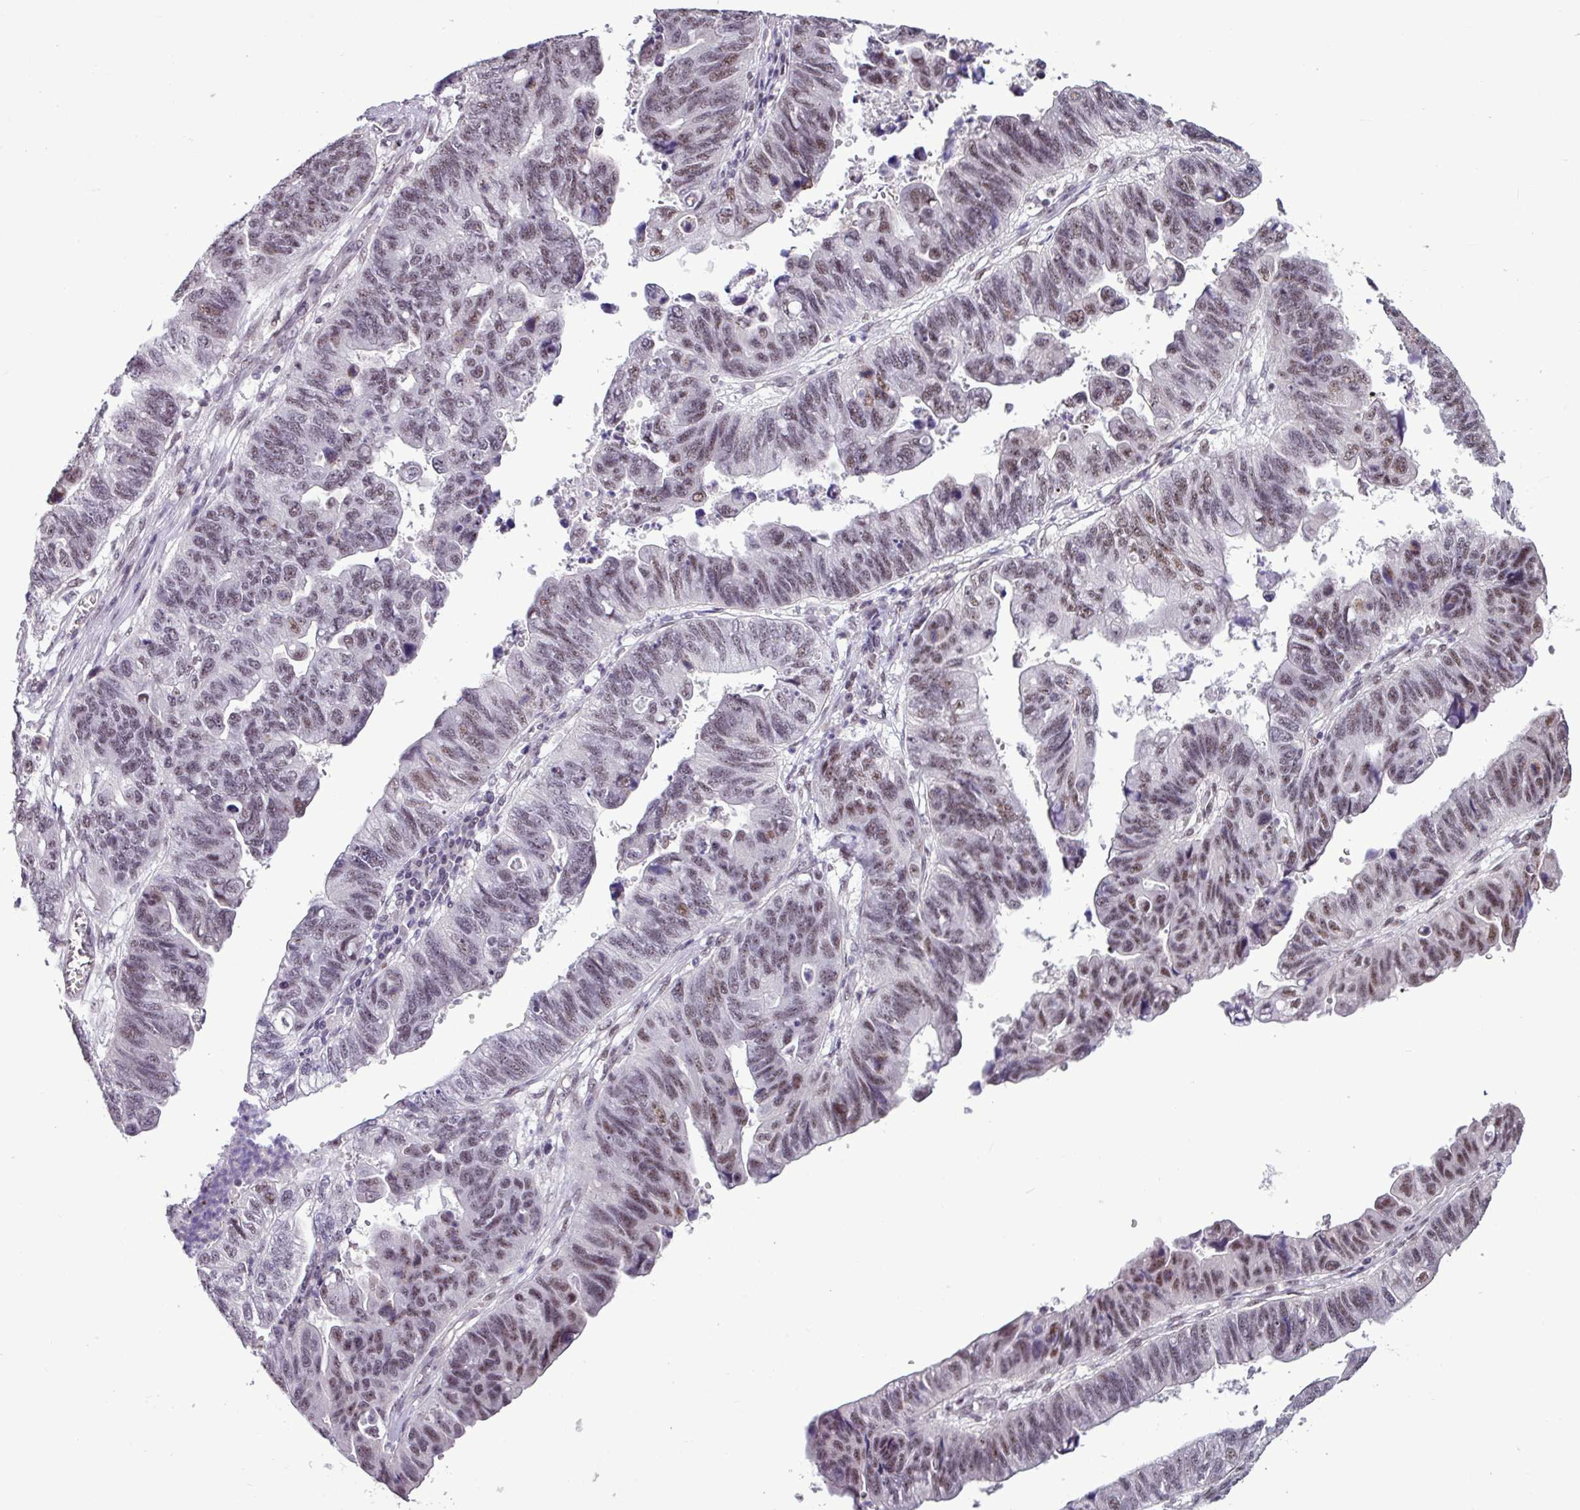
{"staining": {"intensity": "moderate", "quantity": "25%-75%", "location": "nuclear"}, "tissue": "stomach cancer", "cell_type": "Tumor cells", "image_type": "cancer", "snomed": [{"axis": "morphology", "description": "Adenocarcinoma, NOS"}, {"axis": "topography", "description": "Stomach"}], "caption": "This image displays adenocarcinoma (stomach) stained with immunohistochemistry (IHC) to label a protein in brown. The nuclear of tumor cells show moderate positivity for the protein. Nuclei are counter-stained blue.", "gene": "UTP18", "patient": {"sex": "male", "age": 59}}